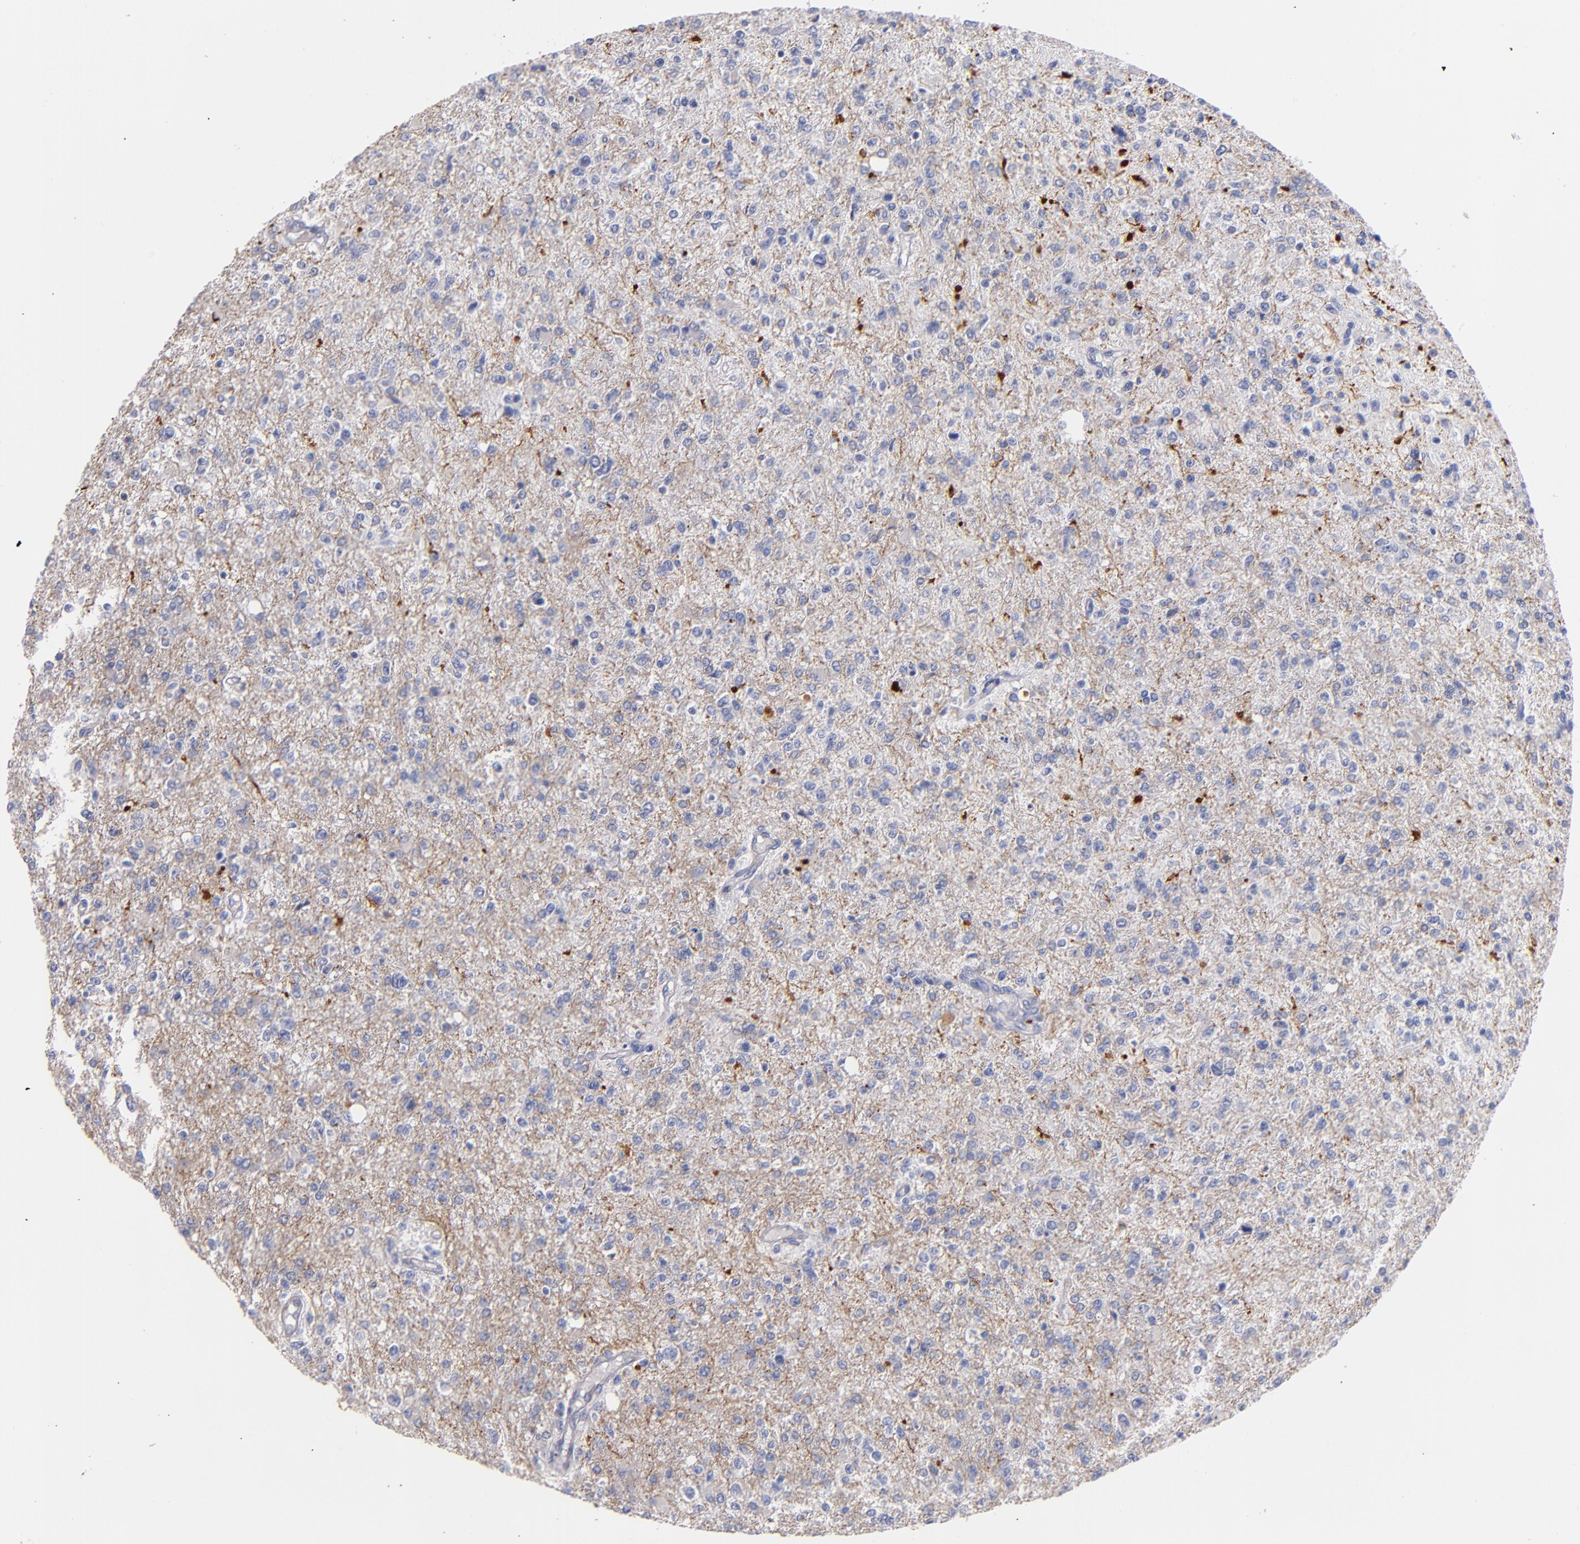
{"staining": {"intensity": "negative", "quantity": "none", "location": "none"}, "tissue": "glioma", "cell_type": "Tumor cells", "image_type": "cancer", "snomed": [{"axis": "morphology", "description": "Glioma, malignant, High grade"}, {"axis": "topography", "description": "Cerebral cortex"}], "caption": "IHC of glioma reveals no staining in tumor cells.", "gene": "CNTNAP2", "patient": {"sex": "male", "age": 76}}